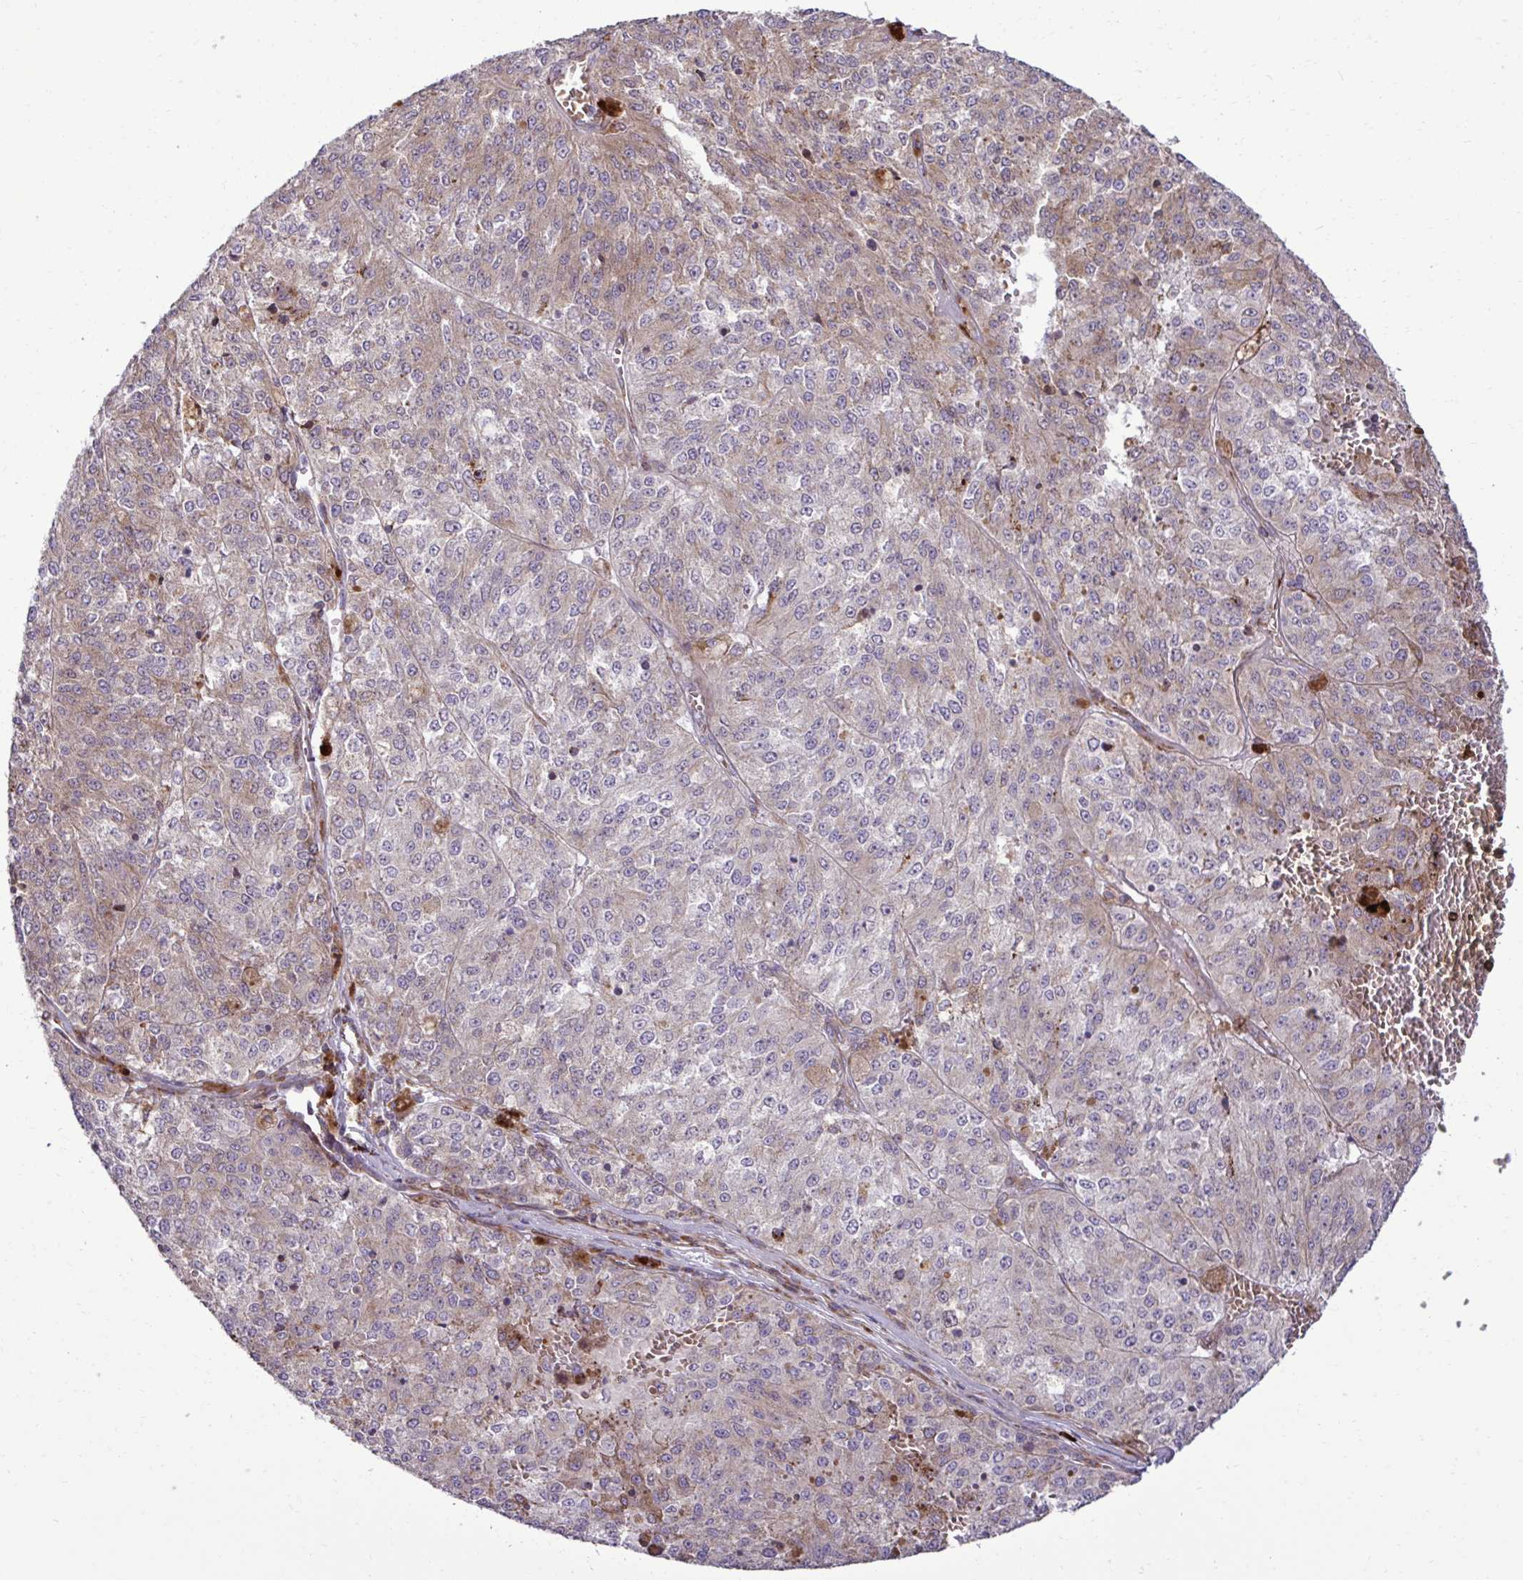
{"staining": {"intensity": "weak", "quantity": "<25%", "location": "cytoplasmic/membranous"}, "tissue": "melanoma", "cell_type": "Tumor cells", "image_type": "cancer", "snomed": [{"axis": "morphology", "description": "Malignant melanoma, Metastatic site"}, {"axis": "topography", "description": "Lymph node"}], "caption": "The image reveals no staining of tumor cells in malignant melanoma (metastatic site).", "gene": "LIMS1", "patient": {"sex": "female", "age": 64}}